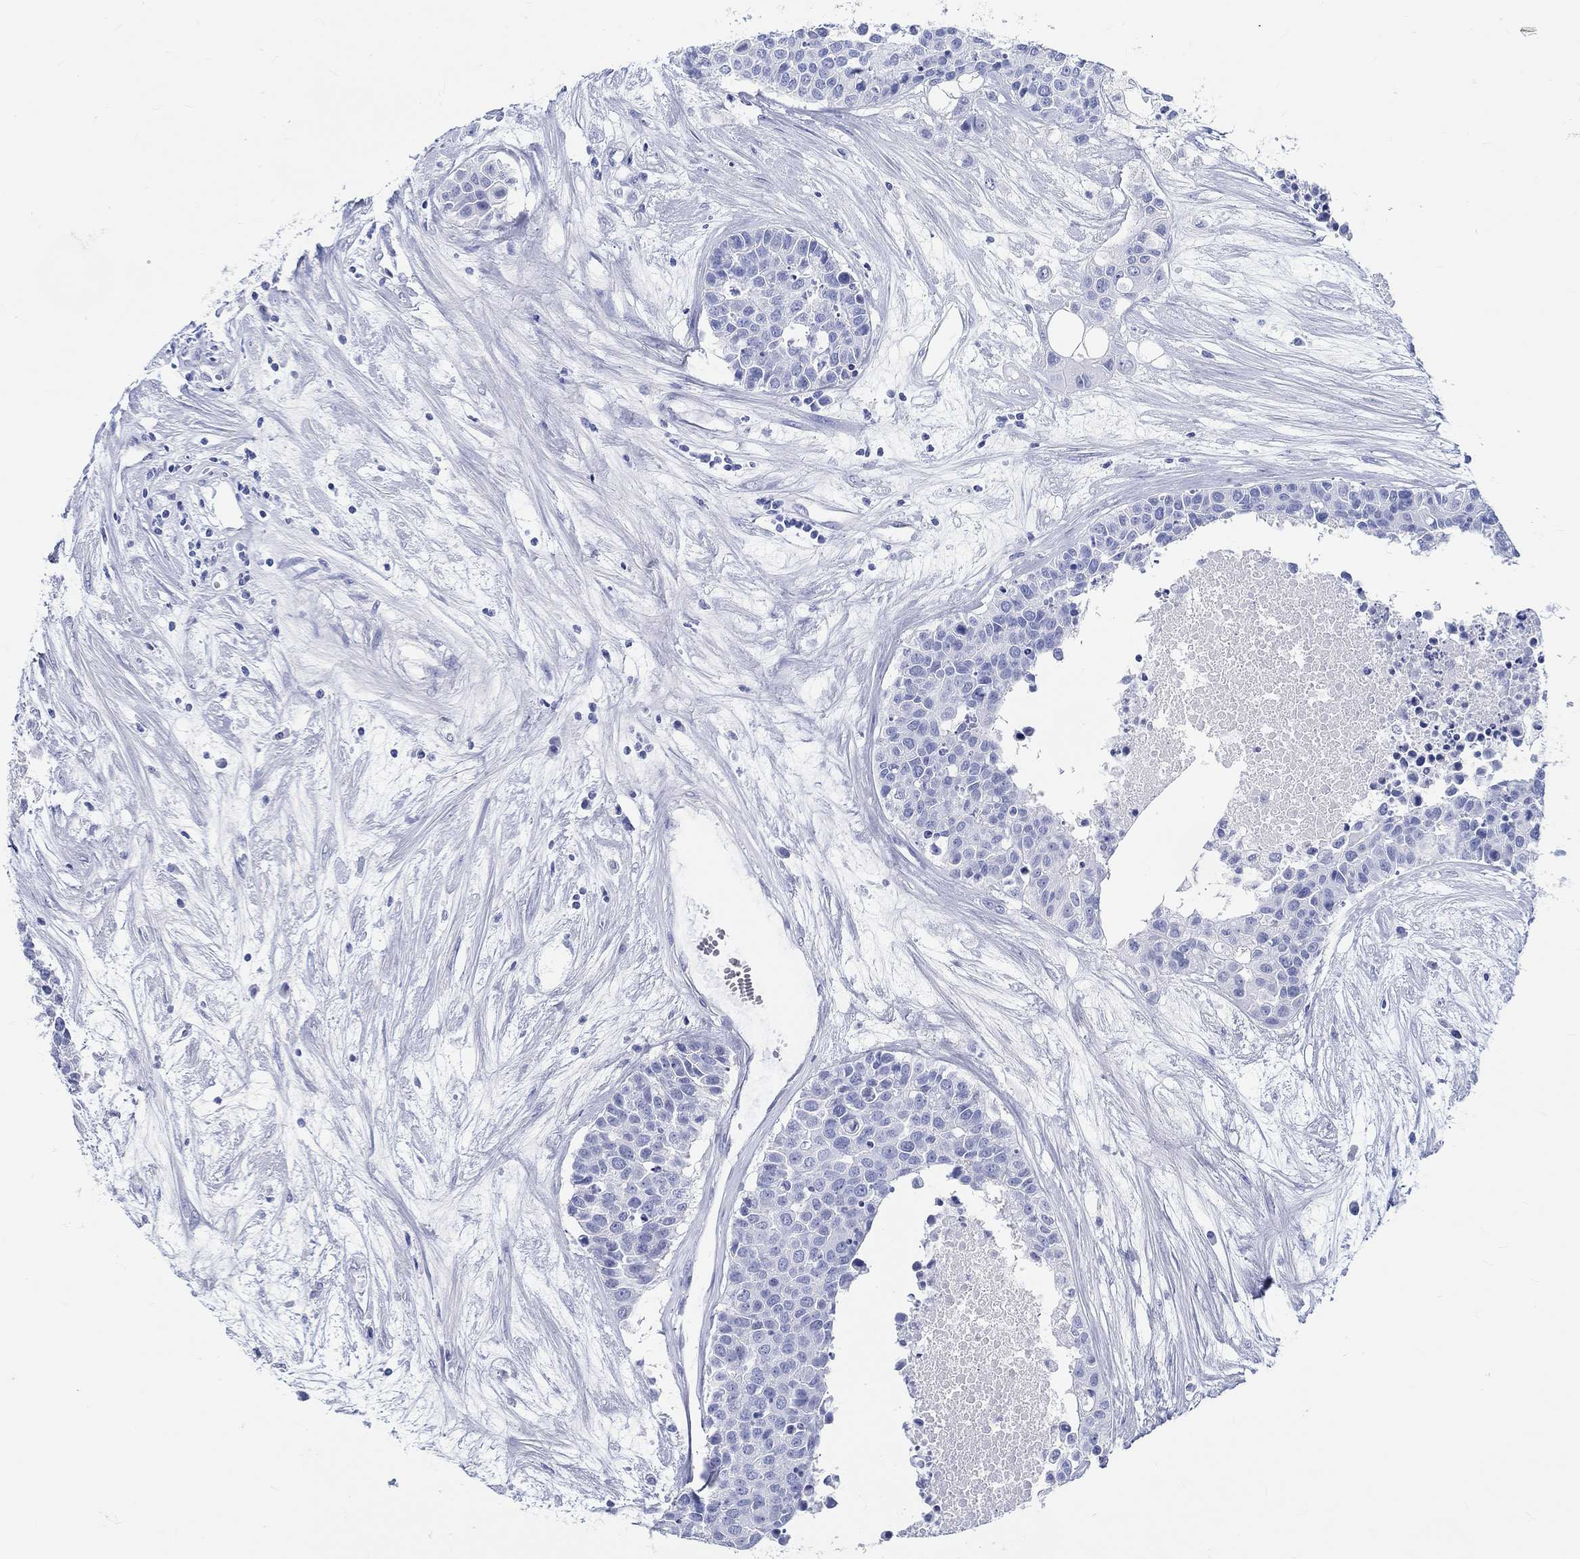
{"staining": {"intensity": "negative", "quantity": "none", "location": "none"}, "tissue": "carcinoid", "cell_type": "Tumor cells", "image_type": "cancer", "snomed": [{"axis": "morphology", "description": "Carcinoid, malignant, NOS"}, {"axis": "topography", "description": "Colon"}], "caption": "High power microscopy histopathology image of an IHC histopathology image of carcinoid, revealing no significant positivity in tumor cells.", "gene": "FBXO2", "patient": {"sex": "male", "age": 81}}